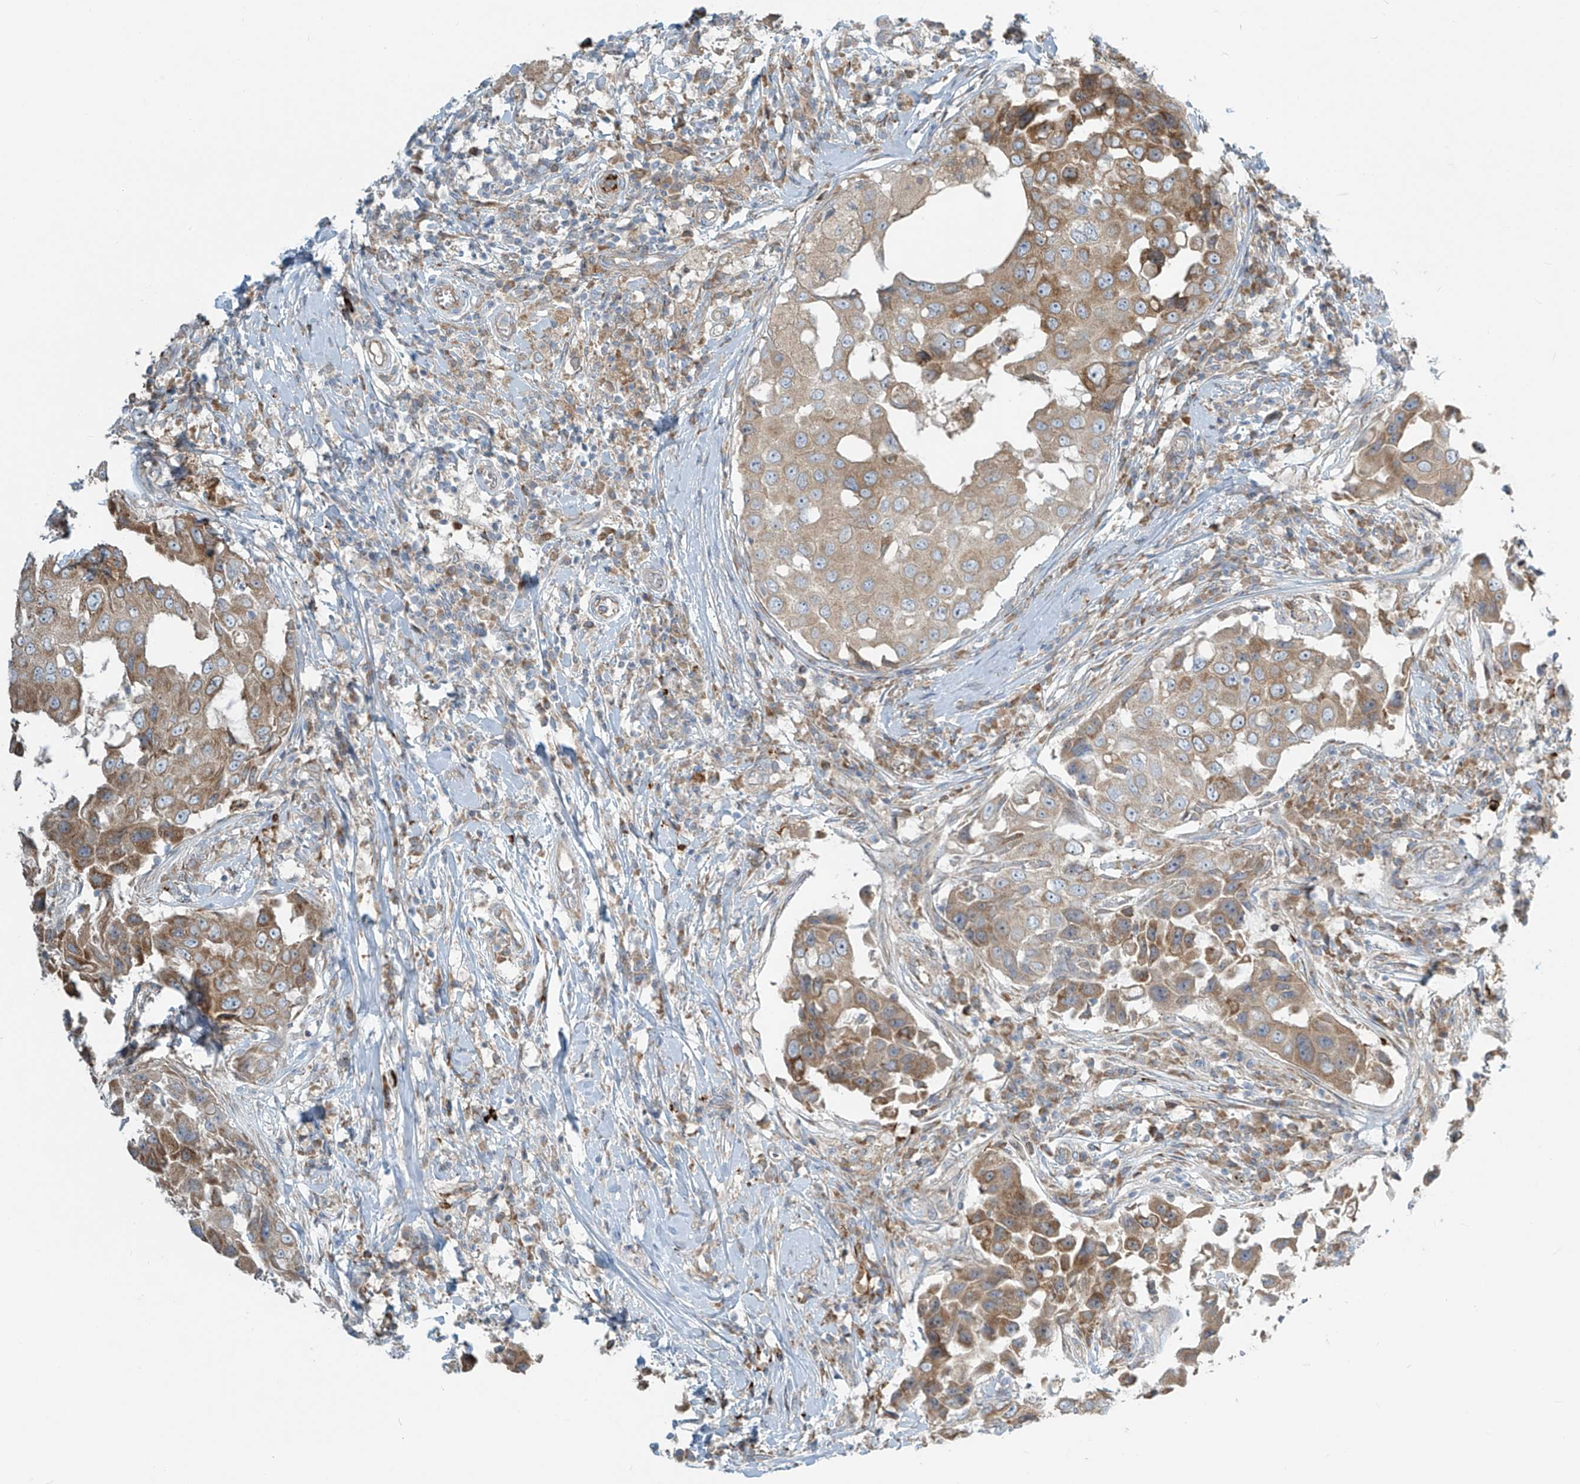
{"staining": {"intensity": "moderate", "quantity": ">75%", "location": "cytoplasmic/membranous"}, "tissue": "breast cancer", "cell_type": "Tumor cells", "image_type": "cancer", "snomed": [{"axis": "morphology", "description": "Duct carcinoma"}, {"axis": "topography", "description": "Breast"}], "caption": "Protein staining reveals moderate cytoplasmic/membranous positivity in approximately >75% of tumor cells in breast cancer (infiltrating ductal carcinoma).", "gene": "LZTS3", "patient": {"sex": "female", "age": 27}}